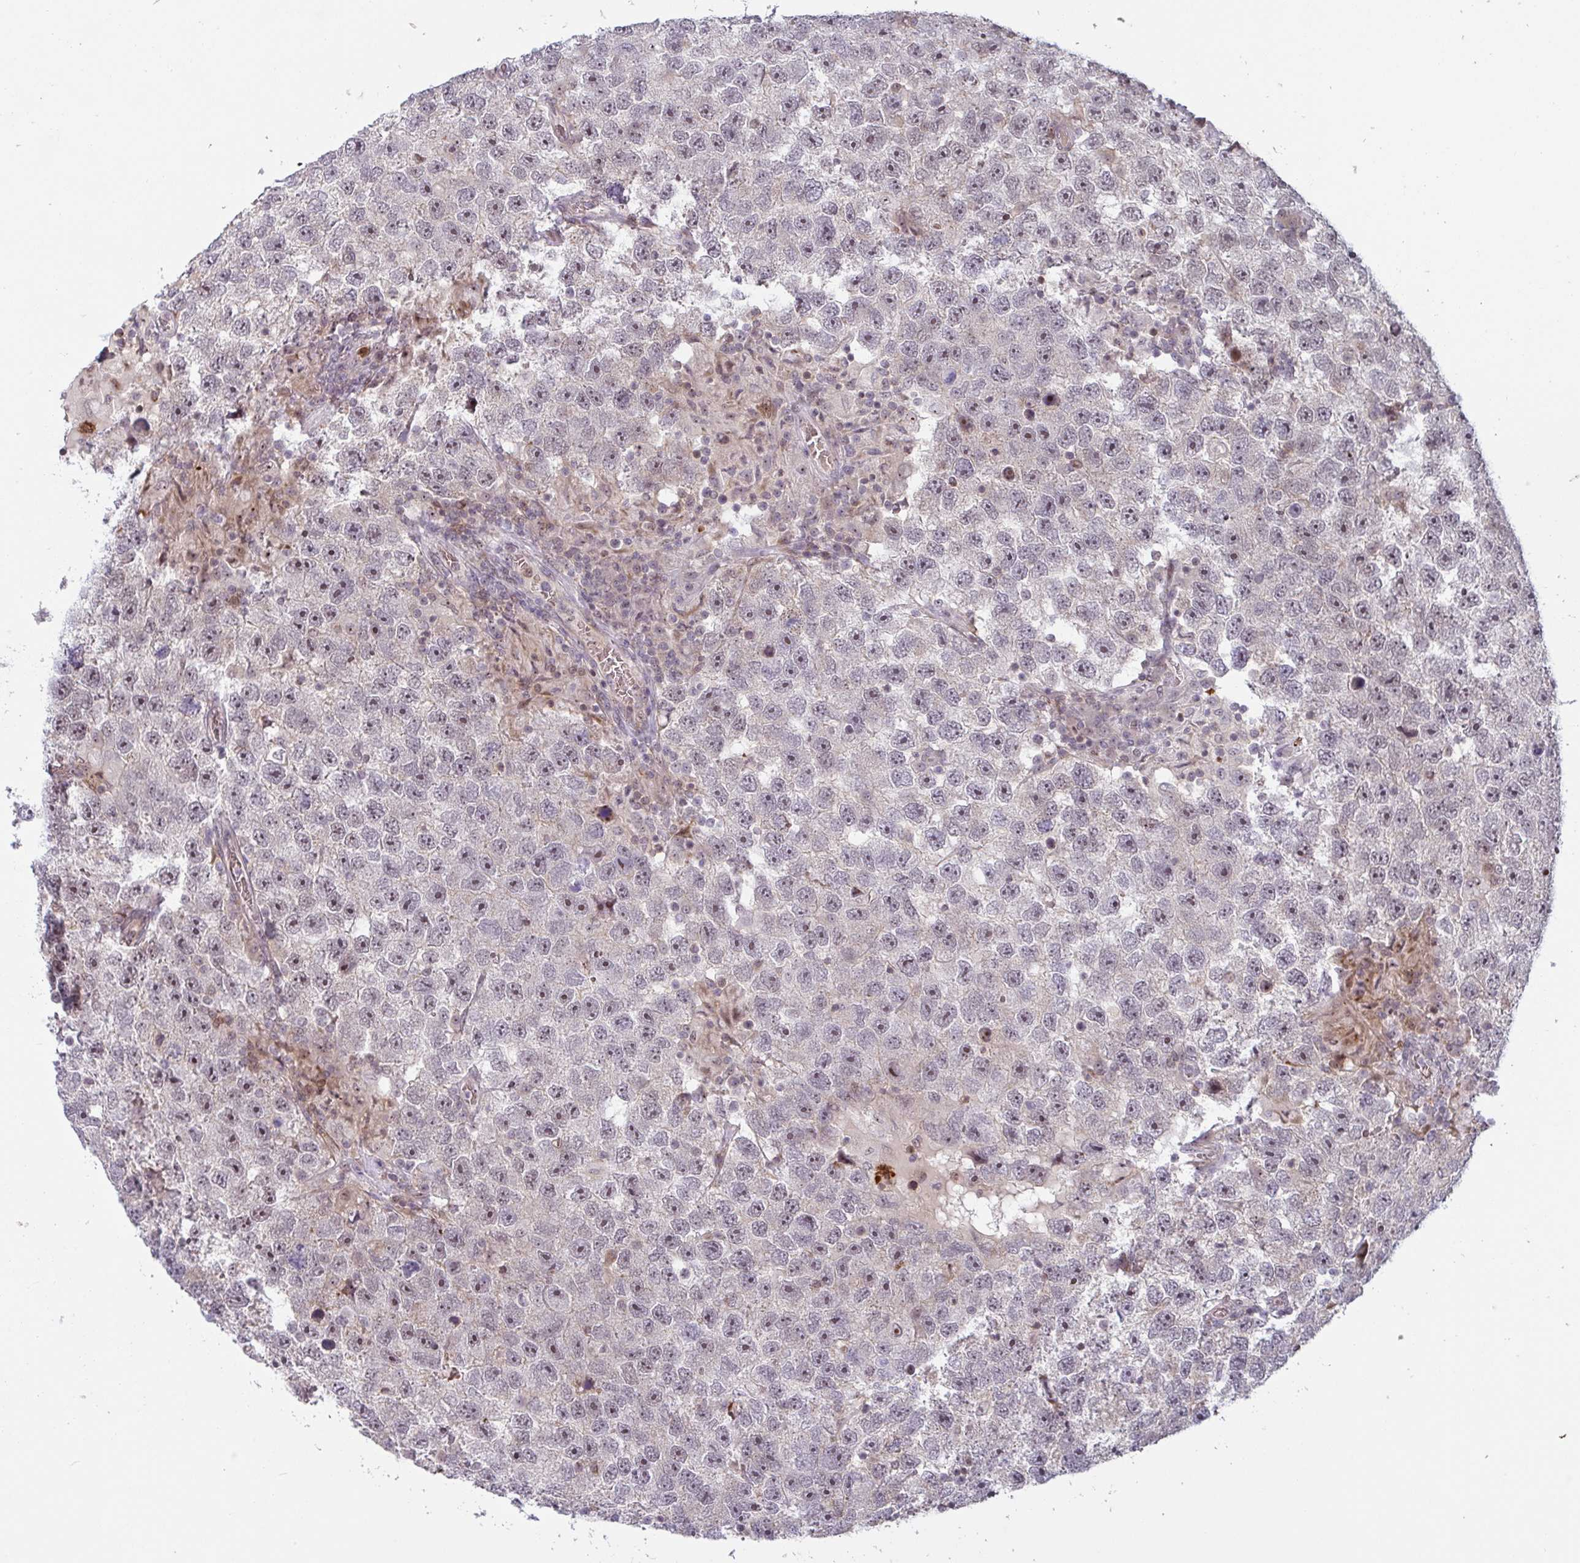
{"staining": {"intensity": "moderate", "quantity": "25%-75%", "location": "nuclear"}, "tissue": "testis cancer", "cell_type": "Tumor cells", "image_type": "cancer", "snomed": [{"axis": "morphology", "description": "Seminoma, NOS"}, {"axis": "topography", "description": "Testis"}], "caption": "This is a micrograph of IHC staining of testis cancer (seminoma), which shows moderate staining in the nuclear of tumor cells.", "gene": "NLRP13", "patient": {"sex": "male", "age": 26}}